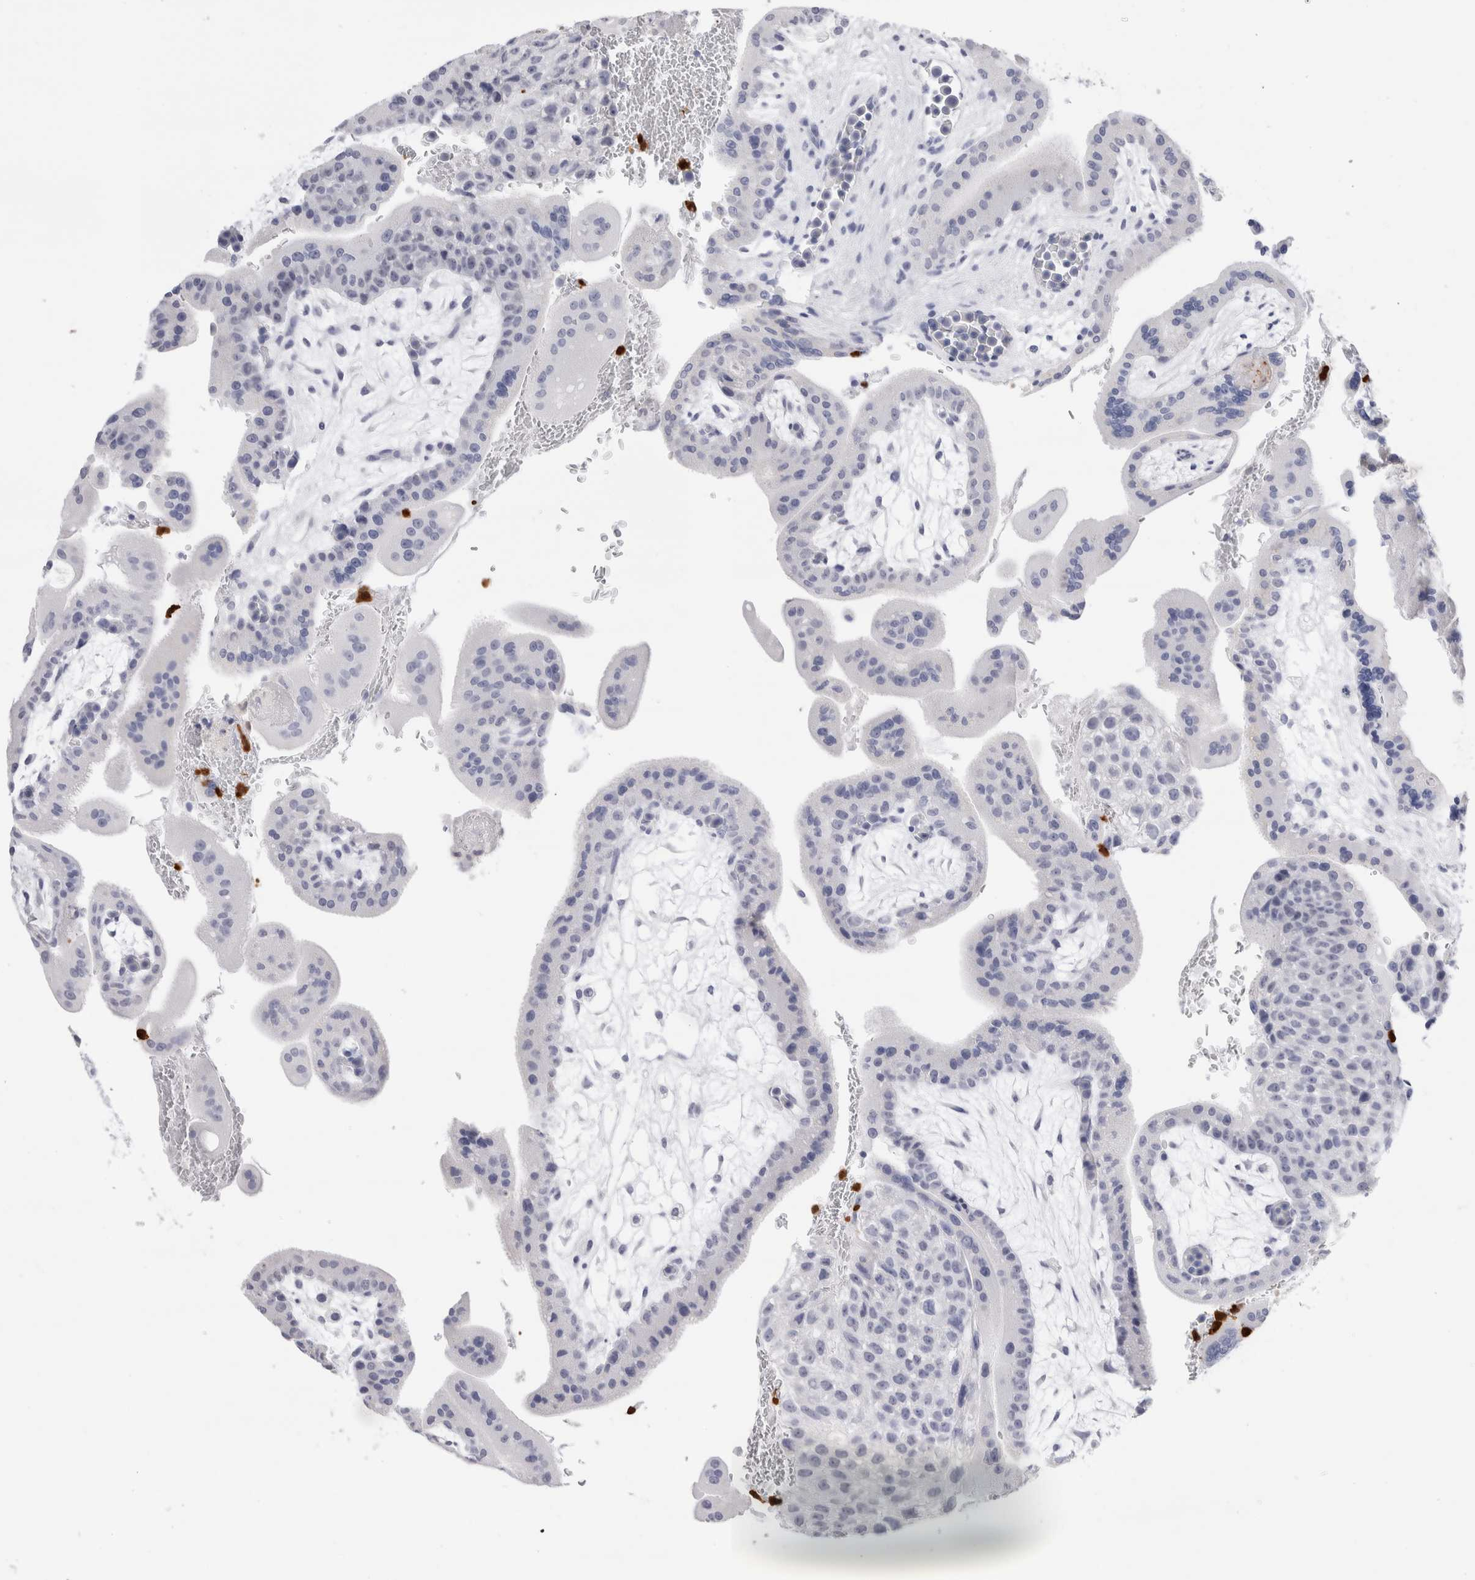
{"staining": {"intensity": "negative", "quantity": "none", "location": "none"}, "tissue": "placenta", "cell_type": "Decidual cells", "image_type": "normal", "snomed": [{"axis": "morphology", "description": "Normal tissue, NOS"}, {"axis": "topography", "description": "Placenta"}], "caption": "Placenta stained for a protein using immunohistochemistry demonstrates no positivity decidual cells.", "gene": "SLC10A5", "patient": {"sex": "female", "age": 35}}